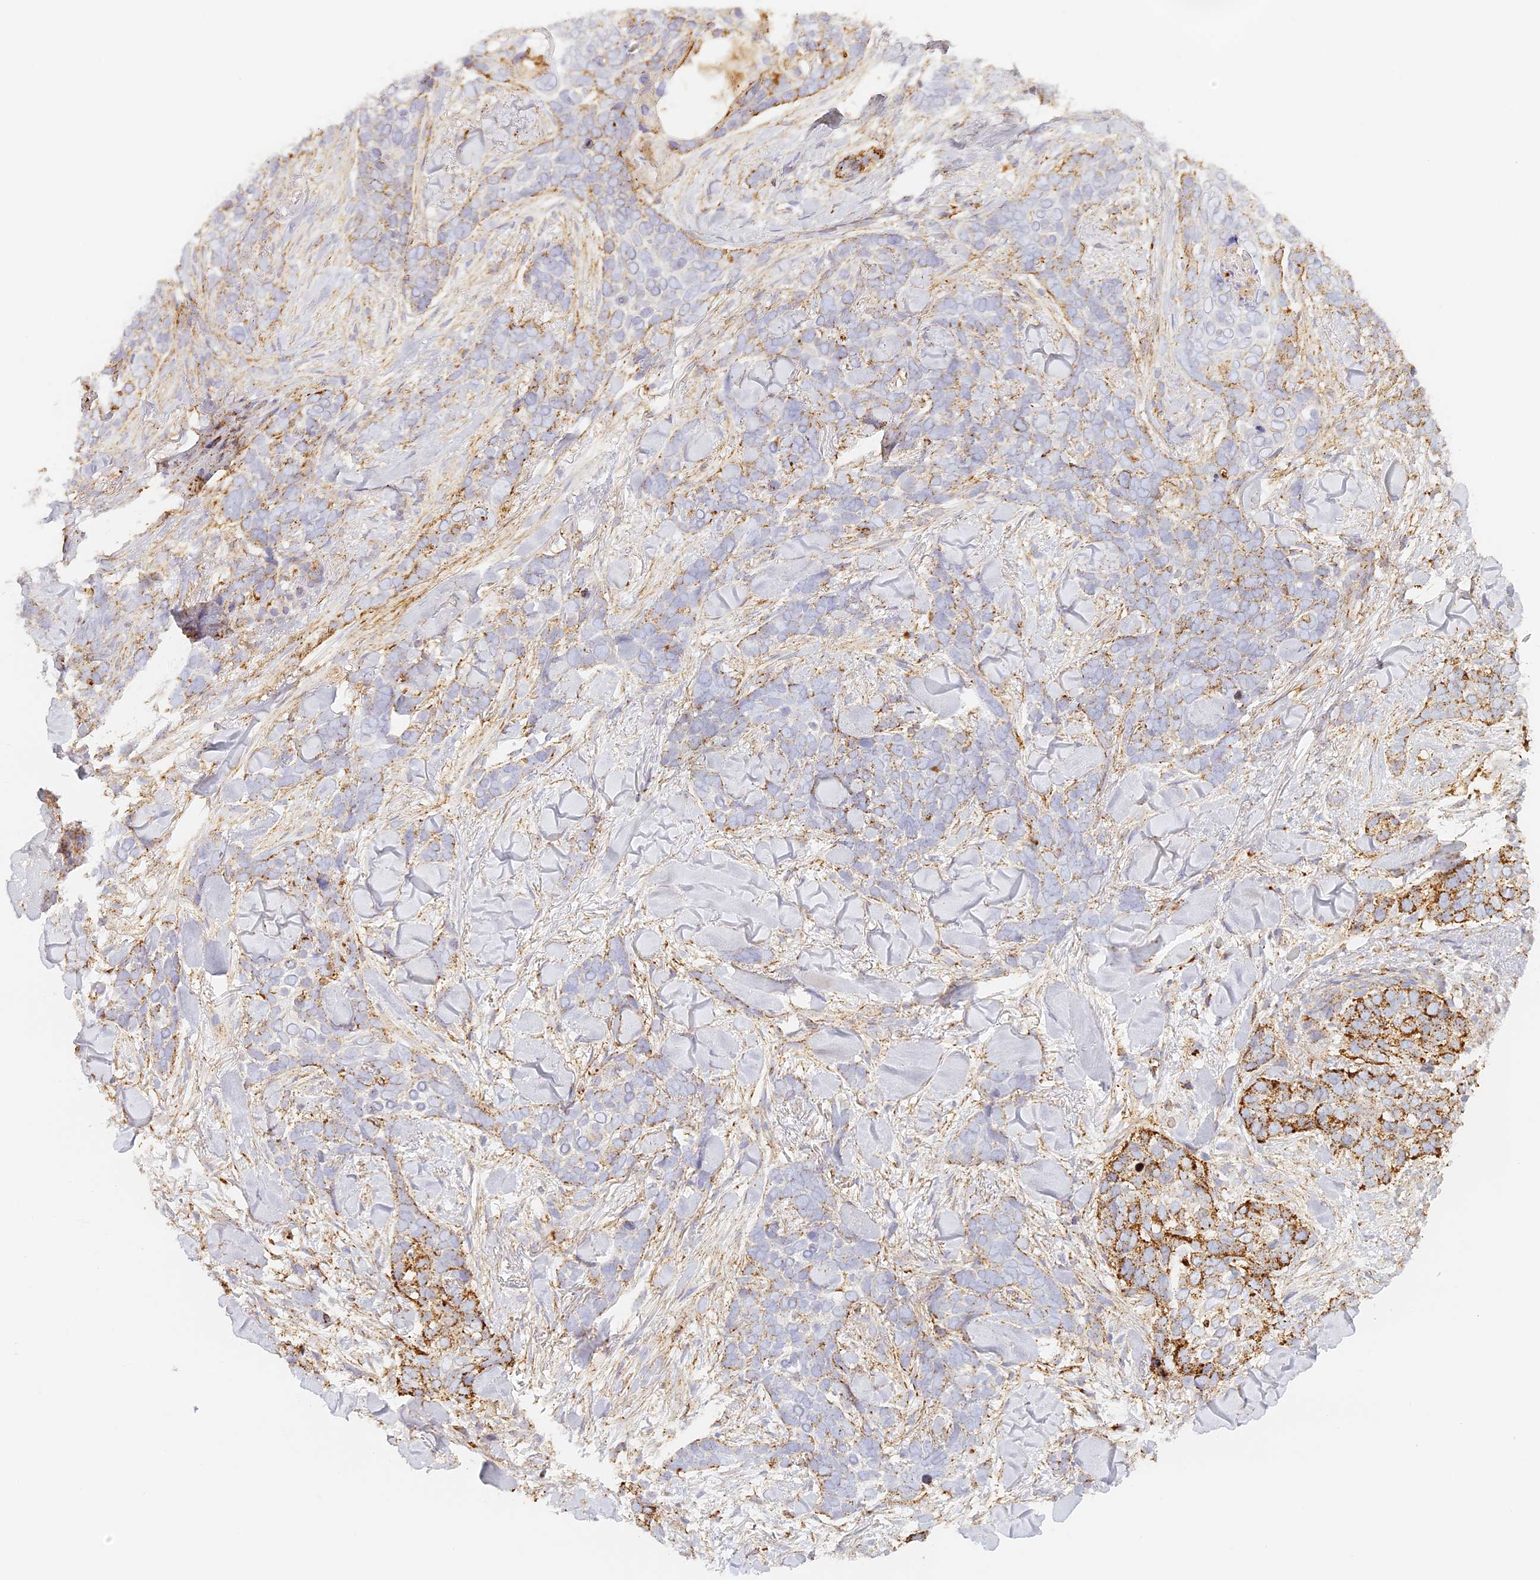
{"staining": {"intensity": "strong", "quantity": "<25%", "location": "cytoplasmic/membranous"}, "tissue": "skin cancer", "cell_type": "Tumor cells", "image_type": "cancer", "snomed": [{"axis": "morphology", "description": "Basal cell carcinoma"}, {"axis": "topography", "description": "Skin"}], "caption": "Protein analysis of skin basal cell carcinoma tissue exhibits strong cytoplasmic/membranous expression in about <25% of tumor cells.", "gene": "LAMP2", "patient": {"sex": "female", "age": 82}}